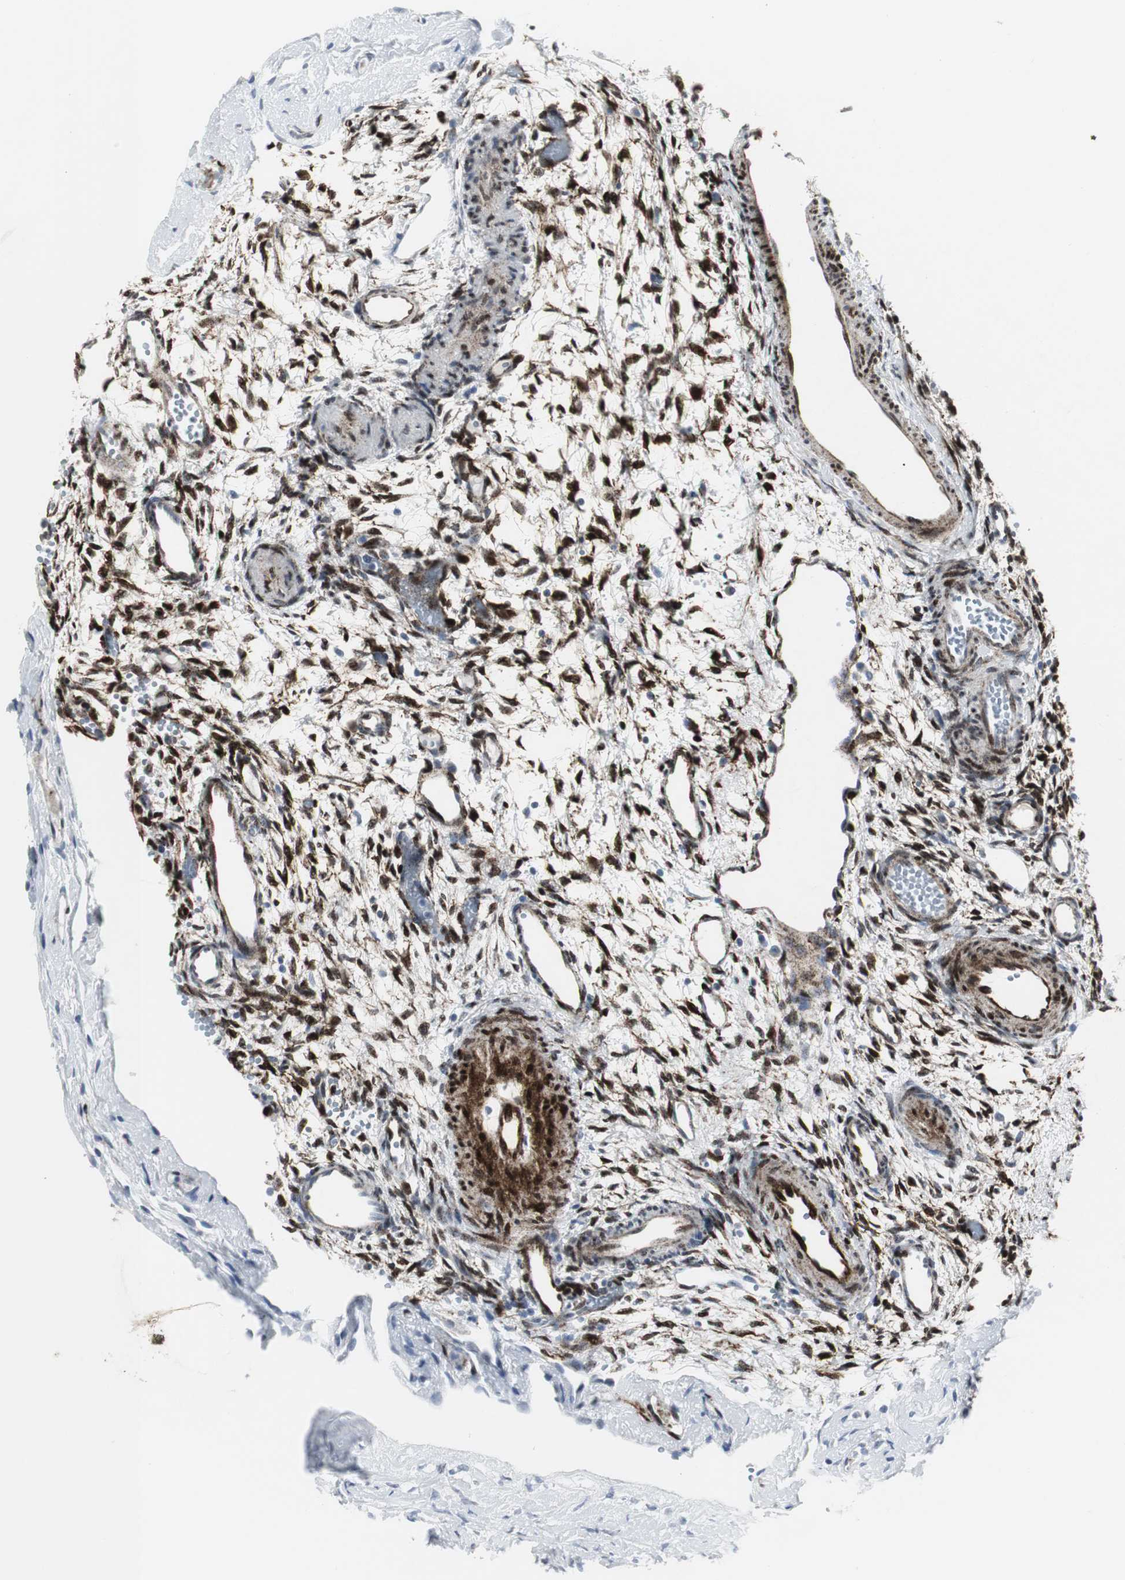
{"staining": {"intensity": "moderate", "quantity": "<25%", "location": "cytoplasmic/membranous,nuclear"}, "tissue": "ovary", "cell_type": "Ovarian stroma cells", "image_type": "normal", "snomed": [{"axis": "morphology", "description": "Normal tissue, NOS"}, {"axis": "topography", "description": "Ovary"}], "caption": "Protein analysis of unremarkable ovary displays moderate cytoplasmic/membranous,nuclear positivity in approximately <25% of ovarian stroma cells.", "gene": "PPP1R14A", "patient": {"sex": "female", "age": 35}}